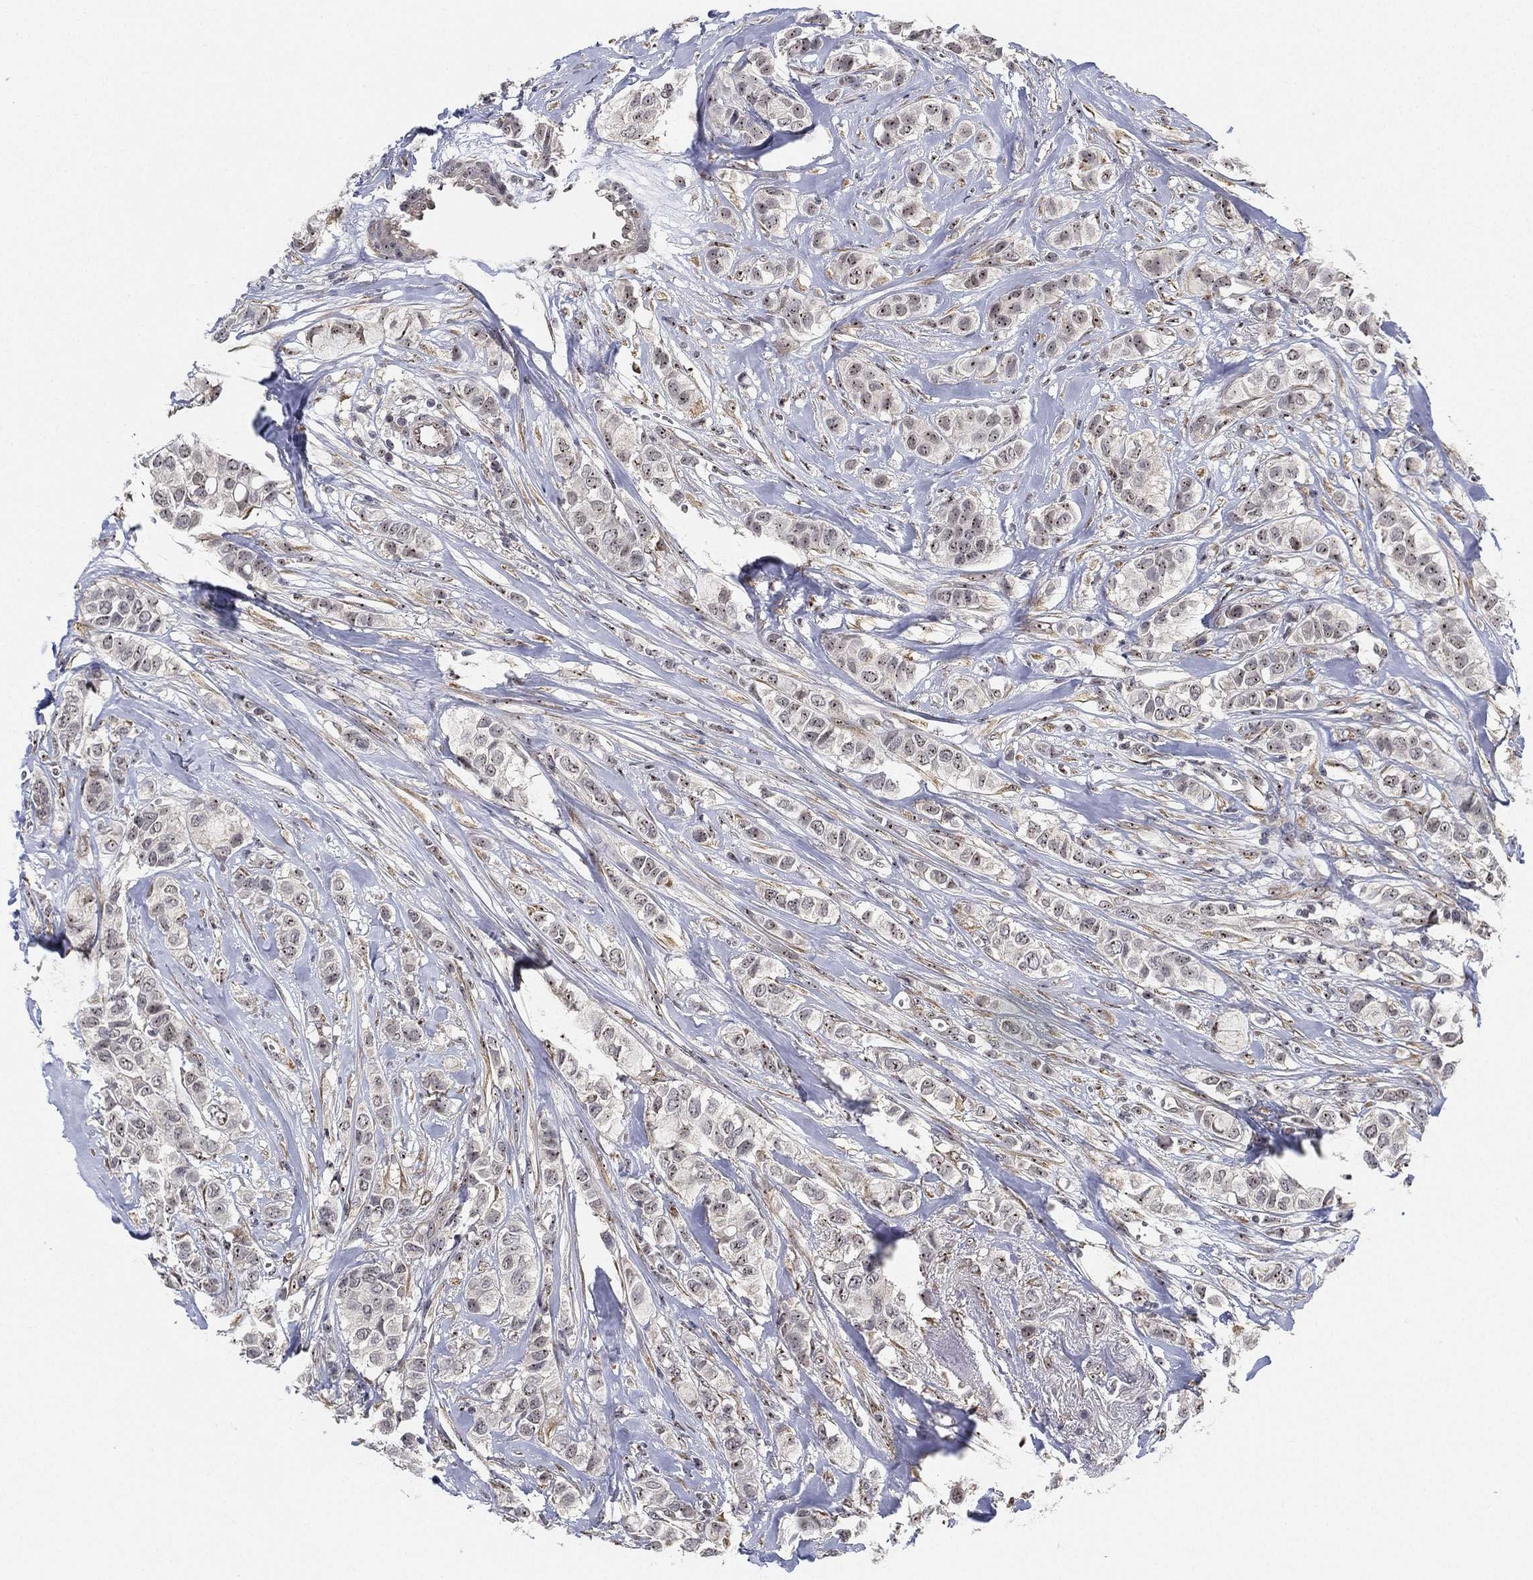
{"staining": {"intensity": "weak", "quantity": ">75%", "location": "nuclear"}, "tissue": "breast cancer", "cell_type": "Tumor cells", "image_type": "cancer", "snomed": [{"axis": "morphology", "description": "Duct carcinoma"}, {"axis": "topography", "description": "Breast"}], "caption": "Immunohistochemistry of breast cancer (invasive ductal carcinoma) displays low levels of weak nuclear expression in about >75% of tumor cells.", "gene": "PPP1R16B", "patient": {"sex": "female", "age": 85}}